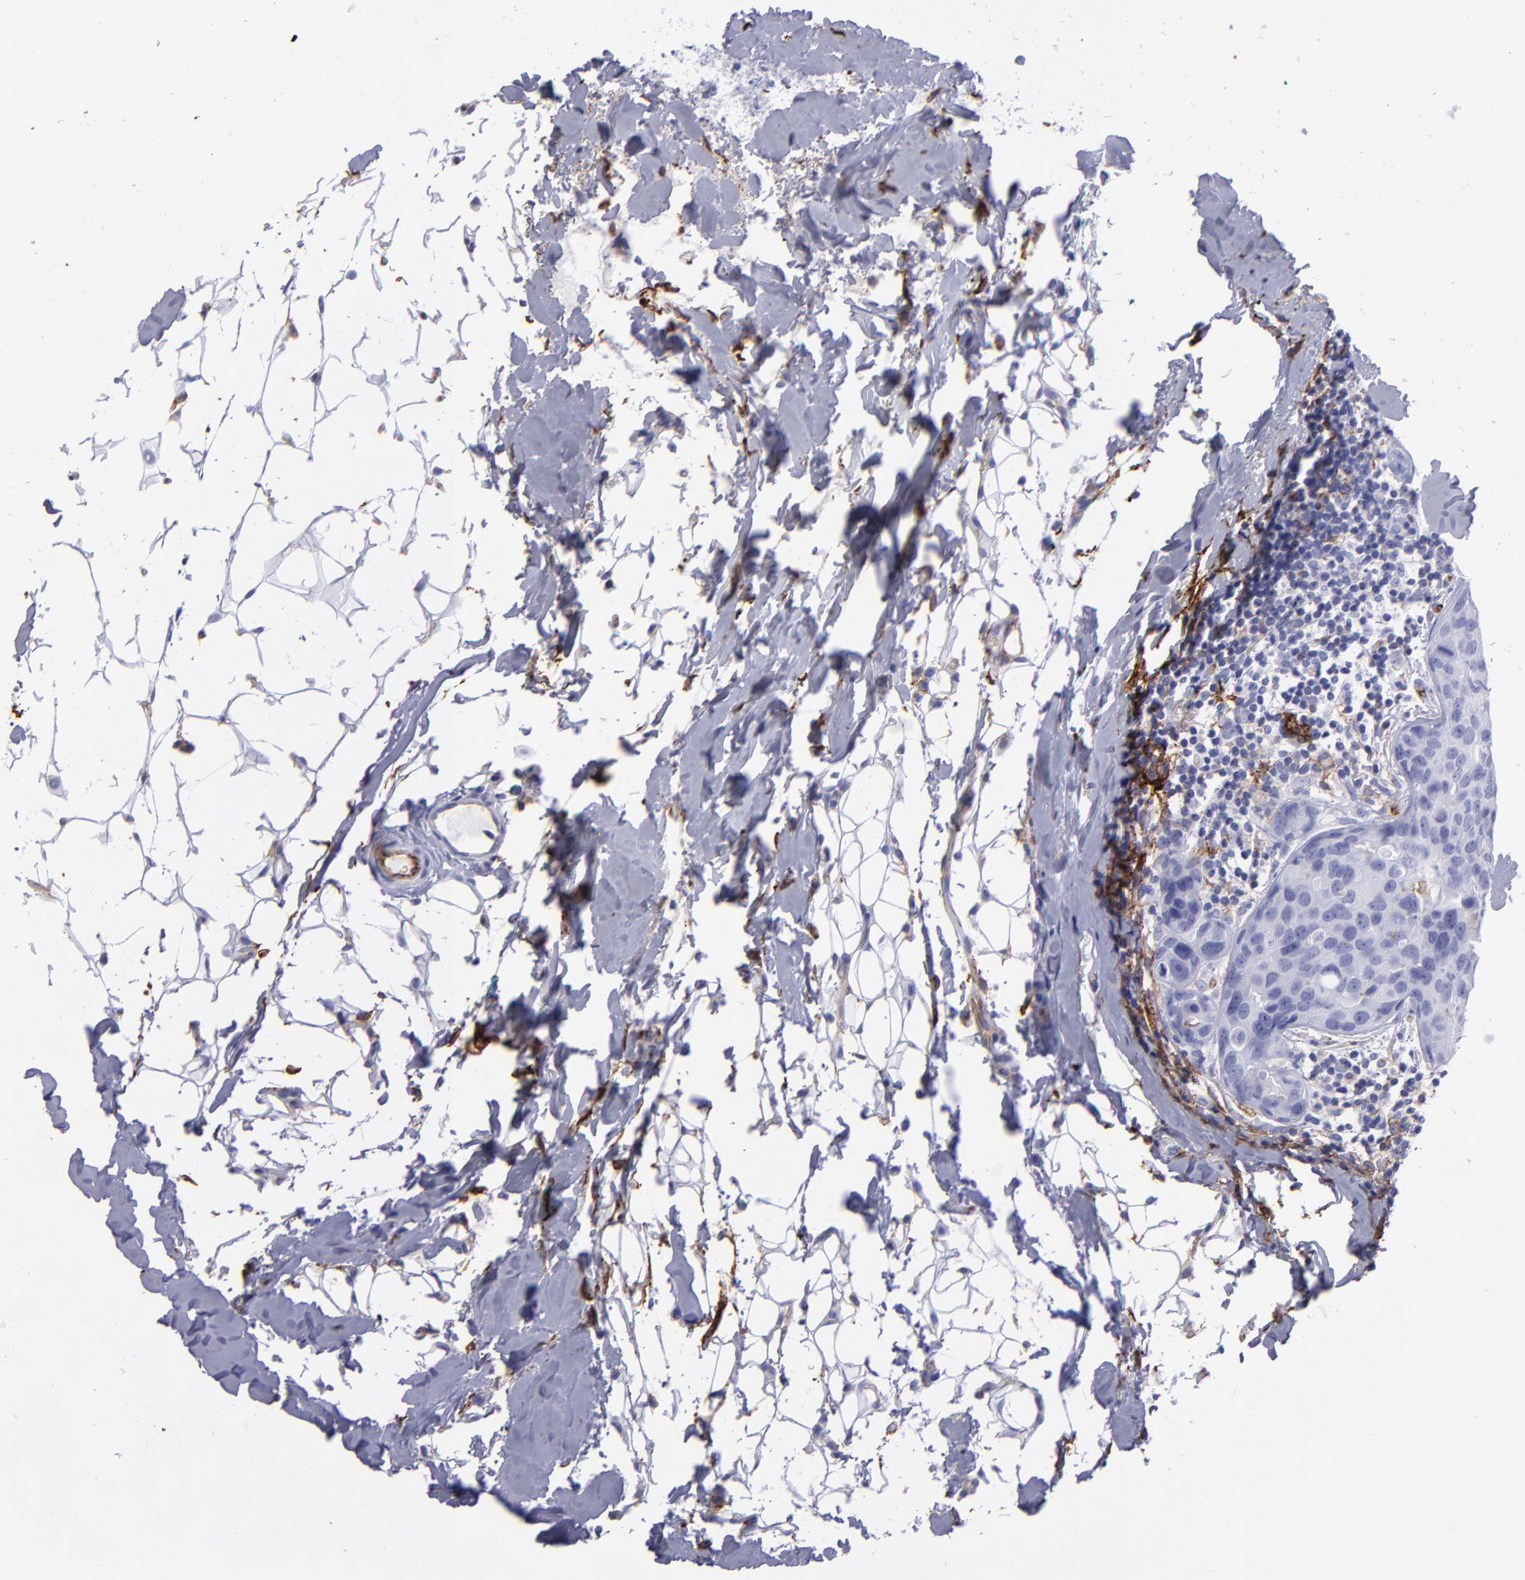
{"staining": {"intensity": "negative", "quantity": "none", "location": "none"}, "tissue": "breast cancer", "cell_type": "Tumor cells", "image_type": "cancer", "snomed": [{"axis": "morphology", "description": "Duct carcinoma"}, {"axis": "topography", "description": "Breast"}], "caption": "High magnification brightfield microscopy of breast cancer (invasive ductal carcinoma) stained with DAB (3,3'-diaminobenzidine) (brown) and counterstained with hematoxylin (blue): tumor cells show no significant staining.", "gene": "ACE", "patient": {"sex": "female", "age": 24}}